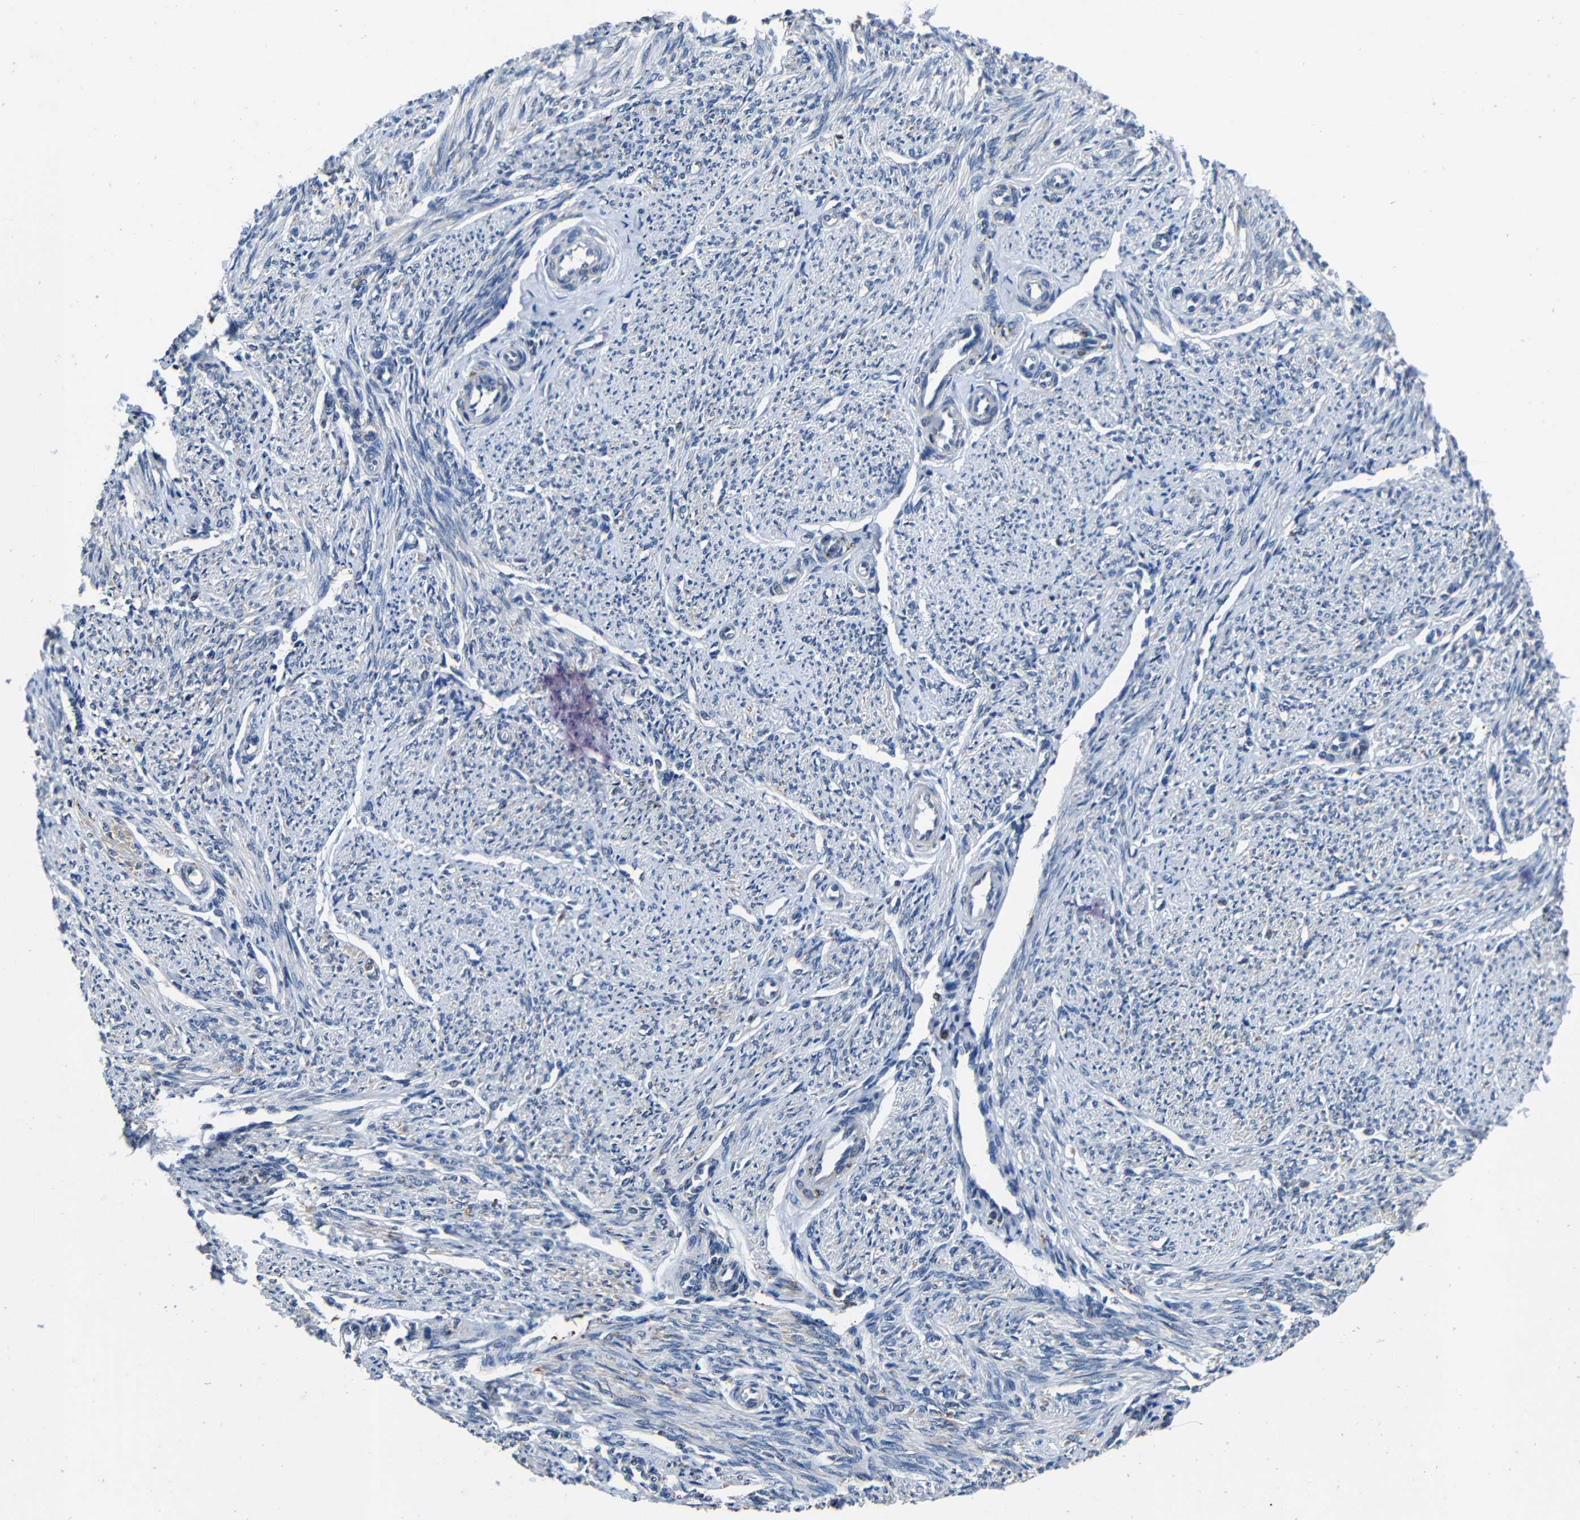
{"staining": {"intensity": "negative", "quantity": "none", "location": "none"}, "tissue": "smooth muscle", "cell_type": "Smooth muscle cells", "image_type": "normal", "snomed": [{"axis": "morphology", "description": "Normal tissue, NOS"}, {"axis": "topography", "description": "Smooth muscle"}], "caption": "Protein analysis of benign smooth muscle exhibits no significant staining in smooth muscle cells.", "gene": "C6orf89", "patient": {"sex": "female", "age": 65}}